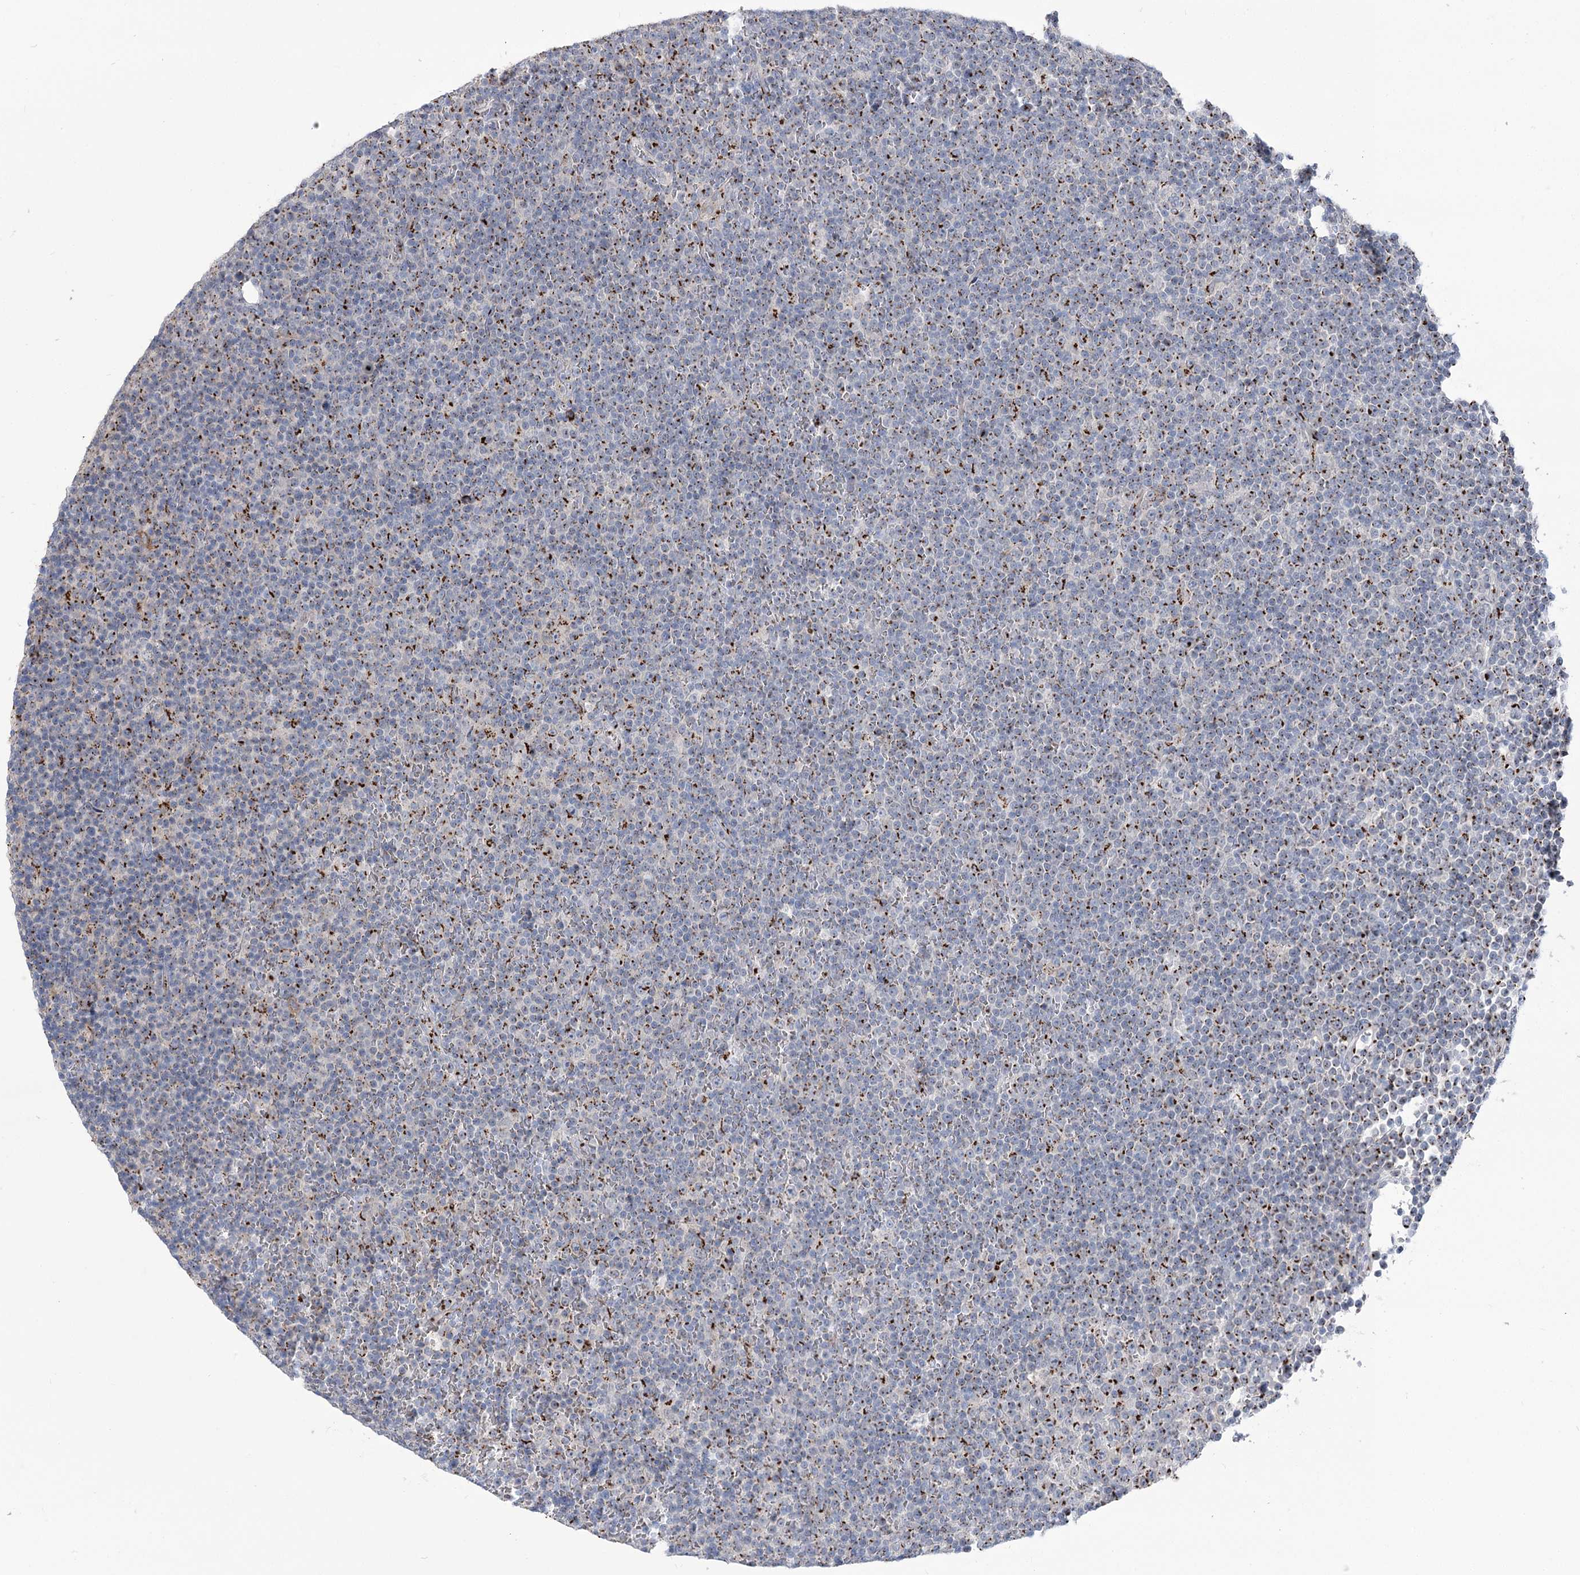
{"staining": {"intensity": "strong", "quantity": "25%-75%", "location": "cytoplasmic/membranous"}, "tissue": "lymphoma", "cell_type": "Tumor cells", "image_type": "cancer", "snomed": [{"axis": "morphology", "description": "Malignant lymphoma, non-Hodgkin's type, Low grade"}, {"axis": "topography", "description": "Lymph node"}], "caption": "Immunohistochemistry (IHC) staining of malignant lymphoma, non-Hodgkin's type (low-grade), which shows high levels of strong cytoplasmic/membranous positivity in approximately 25%-75% of tumor cells indicating strong cytoplasmic/membranous protein positivity. The staining was performed using DAB (brown) for protein detection and nuclei were counterstained in hematoxylin (blue).", "gene": "TMEM165", "patient": {"sex": "female", "age": 67}}